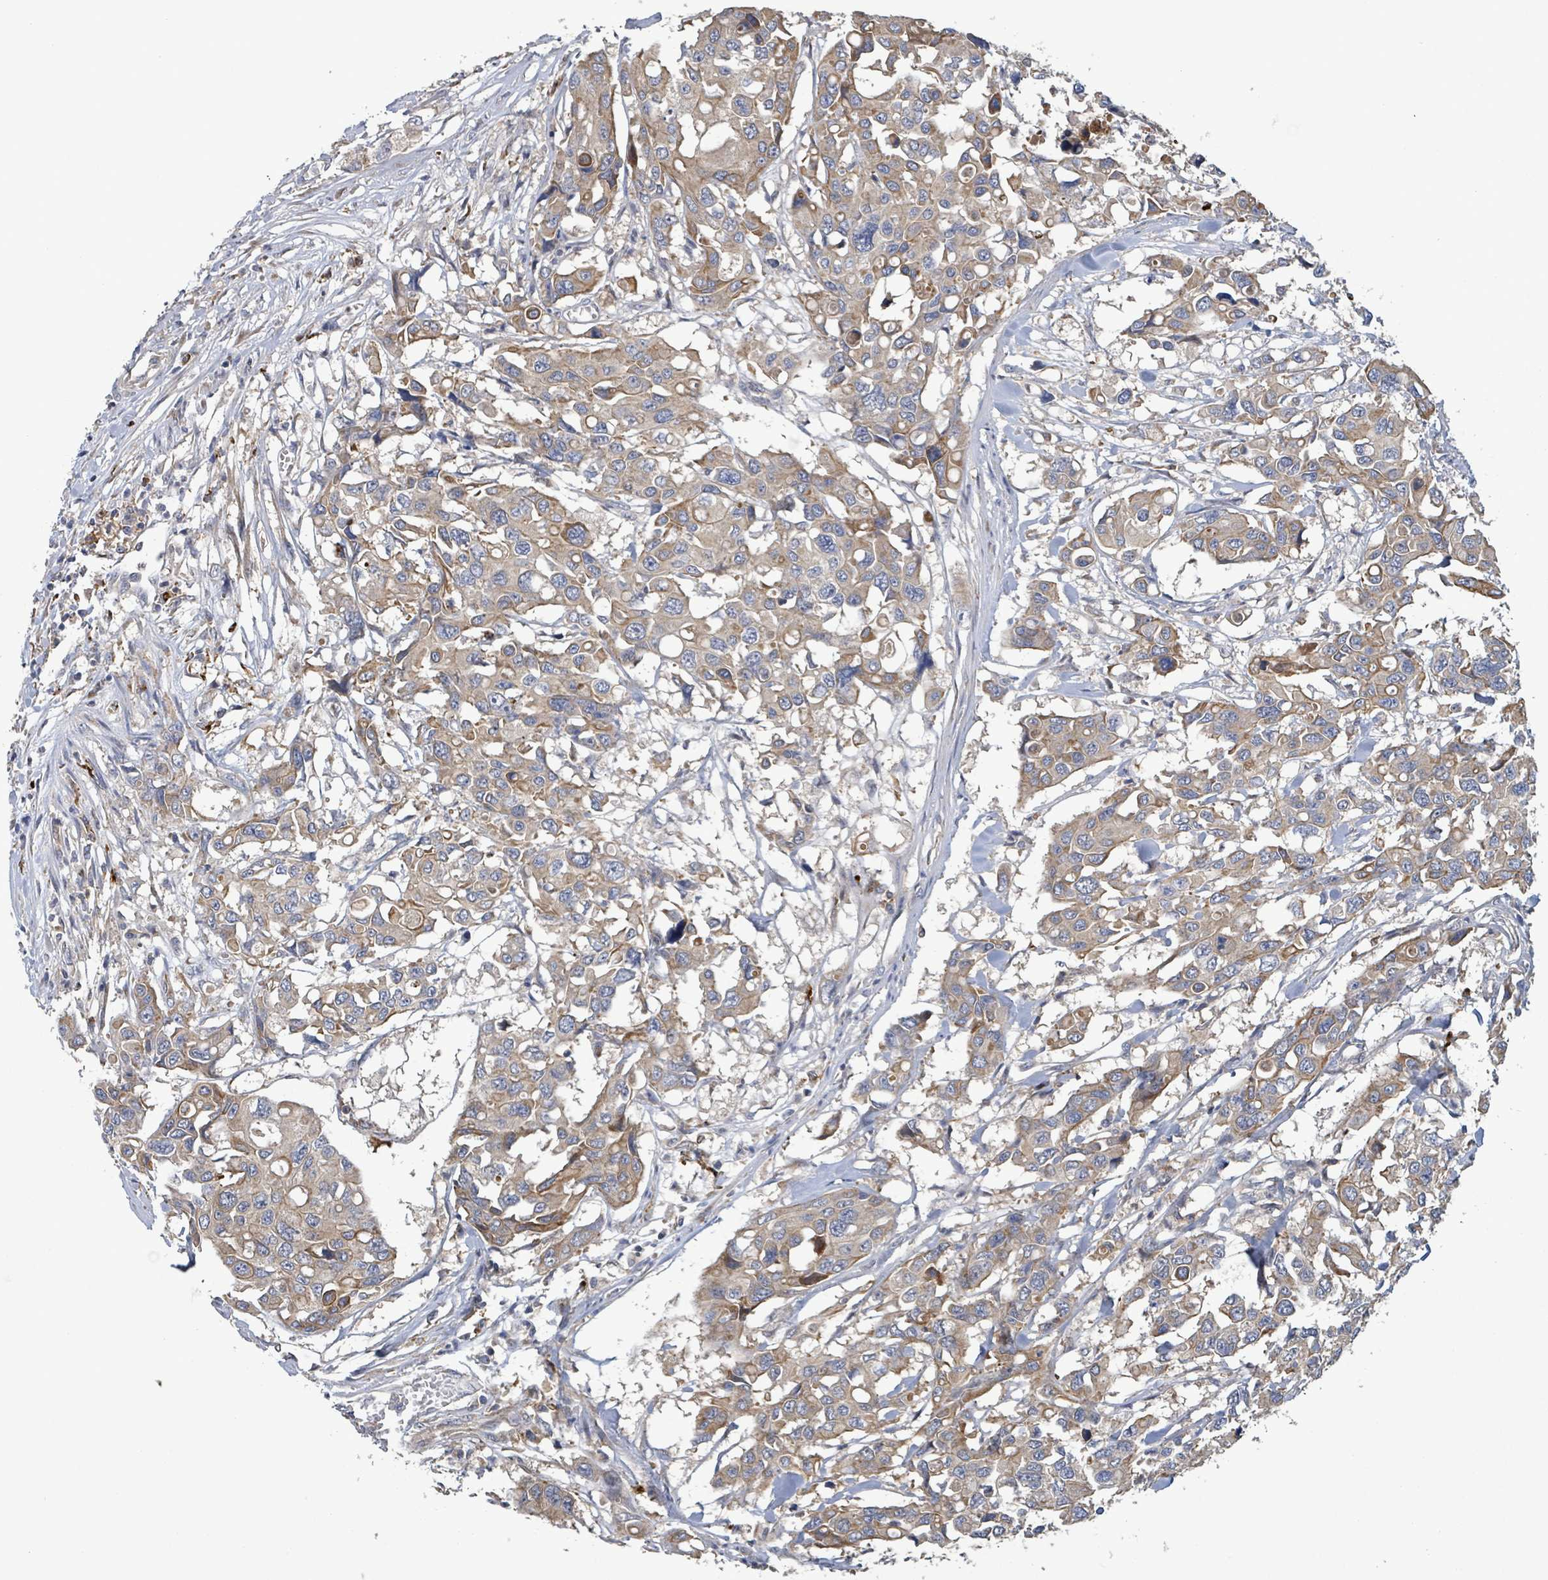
{"staining": {"intensity": "weak", "quantity": ">75%", "location": "cytoplasmic/membranous"}, "tissue": "colorectal cancer", "cell_type": "Tumor cells", "image_type": "cancer", "snomed": [{"axis": "morphology", "description": "Adenocarcinoma, NOS"}, {"axis": "topography", "description": "Colon"}], "caption": "The histopathology image demonstrates a brown stain indicating the presence of a protein in the cytoplasmic/membranous of tumor cells in colorectal cancer.", "gene": "PLAAT1", "patient": {"sex": "male", "age": 77}}